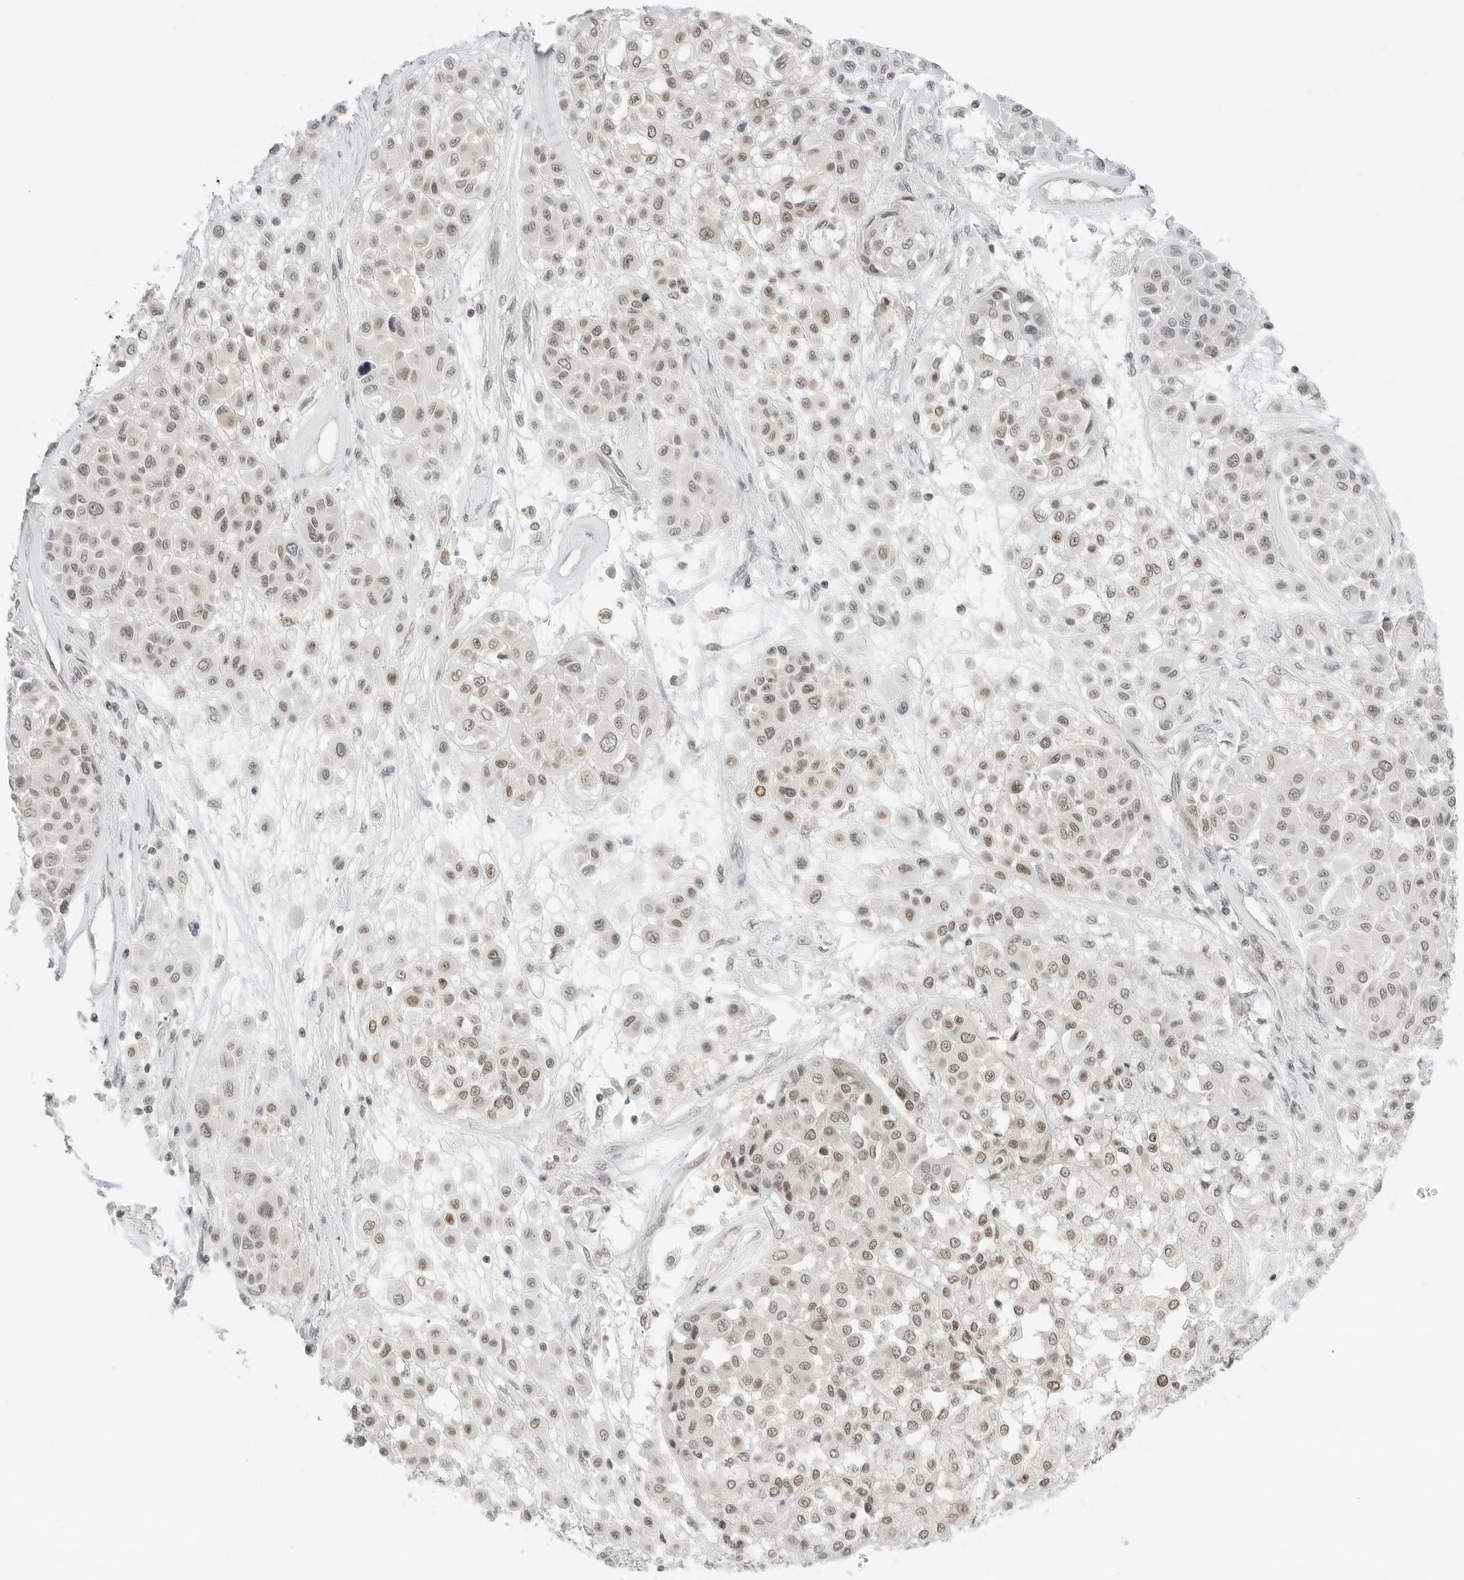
{"staining": {"intensity": "moderate", "quantity": ">75%", "location": "nuclear"}, "tissue": "melanoma", "cell_type": "Tumor cells", "image_type": "cancer", "snomed": [{"axis": "morphology", "description": "Malignant melanoma, Metastatic site"}, {"axis": "topography", "description": "Soft tissue"}], "caption": "A brown stain labels moderate nuclear expression of a protein in human melanoma tumor cells.", "gene": "CRTC2", "patient": {"sex": "male", "age": 41}}